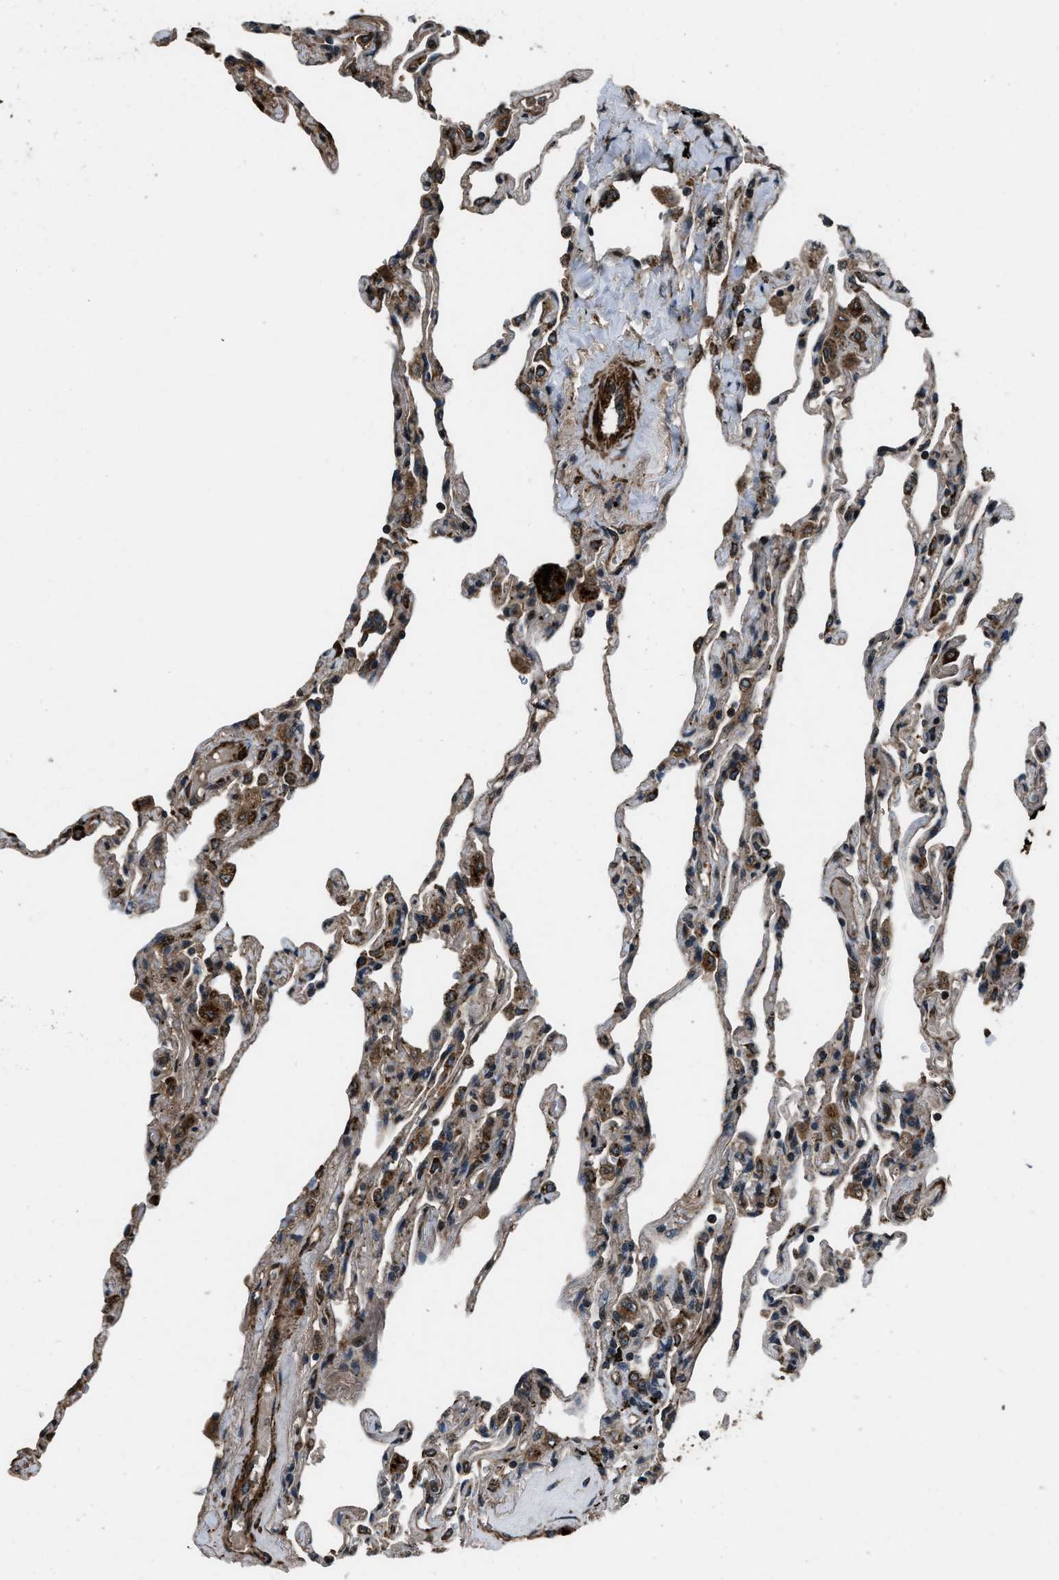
{"staining": {"intensity": "moderate", "quantity": ">75%", "location": "cytoplasmic/membranous"}, "tissue": "lung", "cell_type": "Alveolar cells", "image_type": "normal", "snomed": [{"axis": "morphology", "description": "Normal tissue, NOS"}, {"axis": "topography", "description": "Lung"}], "caption": "IHC image of unremarkable lung stained for a protein (brown), which exhibits medium levels of moderate cytoplasmic/membranous positivity in approximately >75% of alveolar cells.", "gene": "IRAK4", "patient": {"sex": "male", "age": 59}}